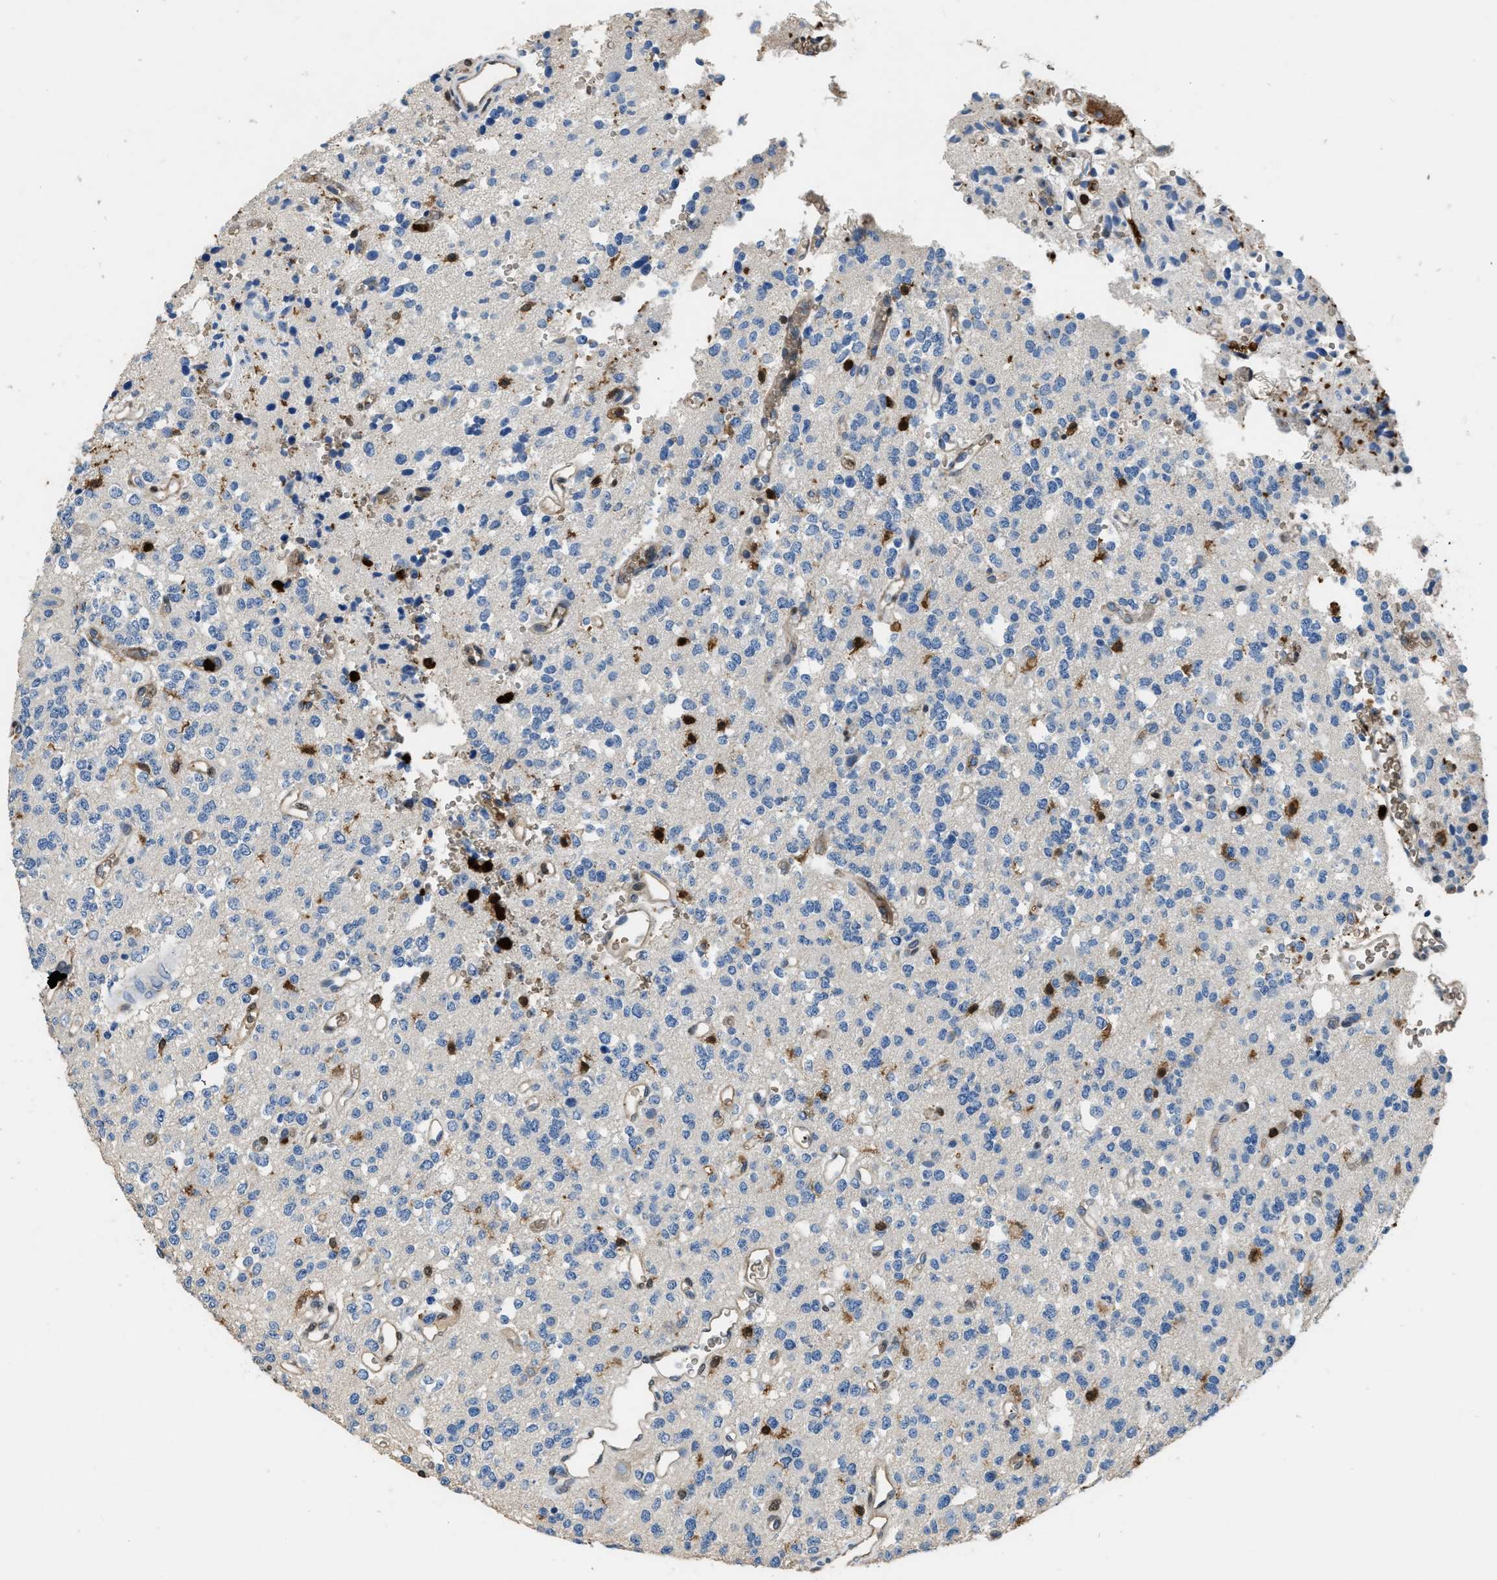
{"staining": {"intensity": "negative", "quantity": "none", "location": "none"}, "tissue": "glioma", "cell_type": "Tumor cells", "image_type": "cancer", "snomed": [{"axis": "morphology", "description": "Glioma, malignant, Low grade"}, {"axis": "topography", "description": "Brain"}], "caption": "The micrograph displays no significant expression in tumor cells of glioma.", "gene": "ARHGDIB", "patient": {"sex": "male", "age": 38}}